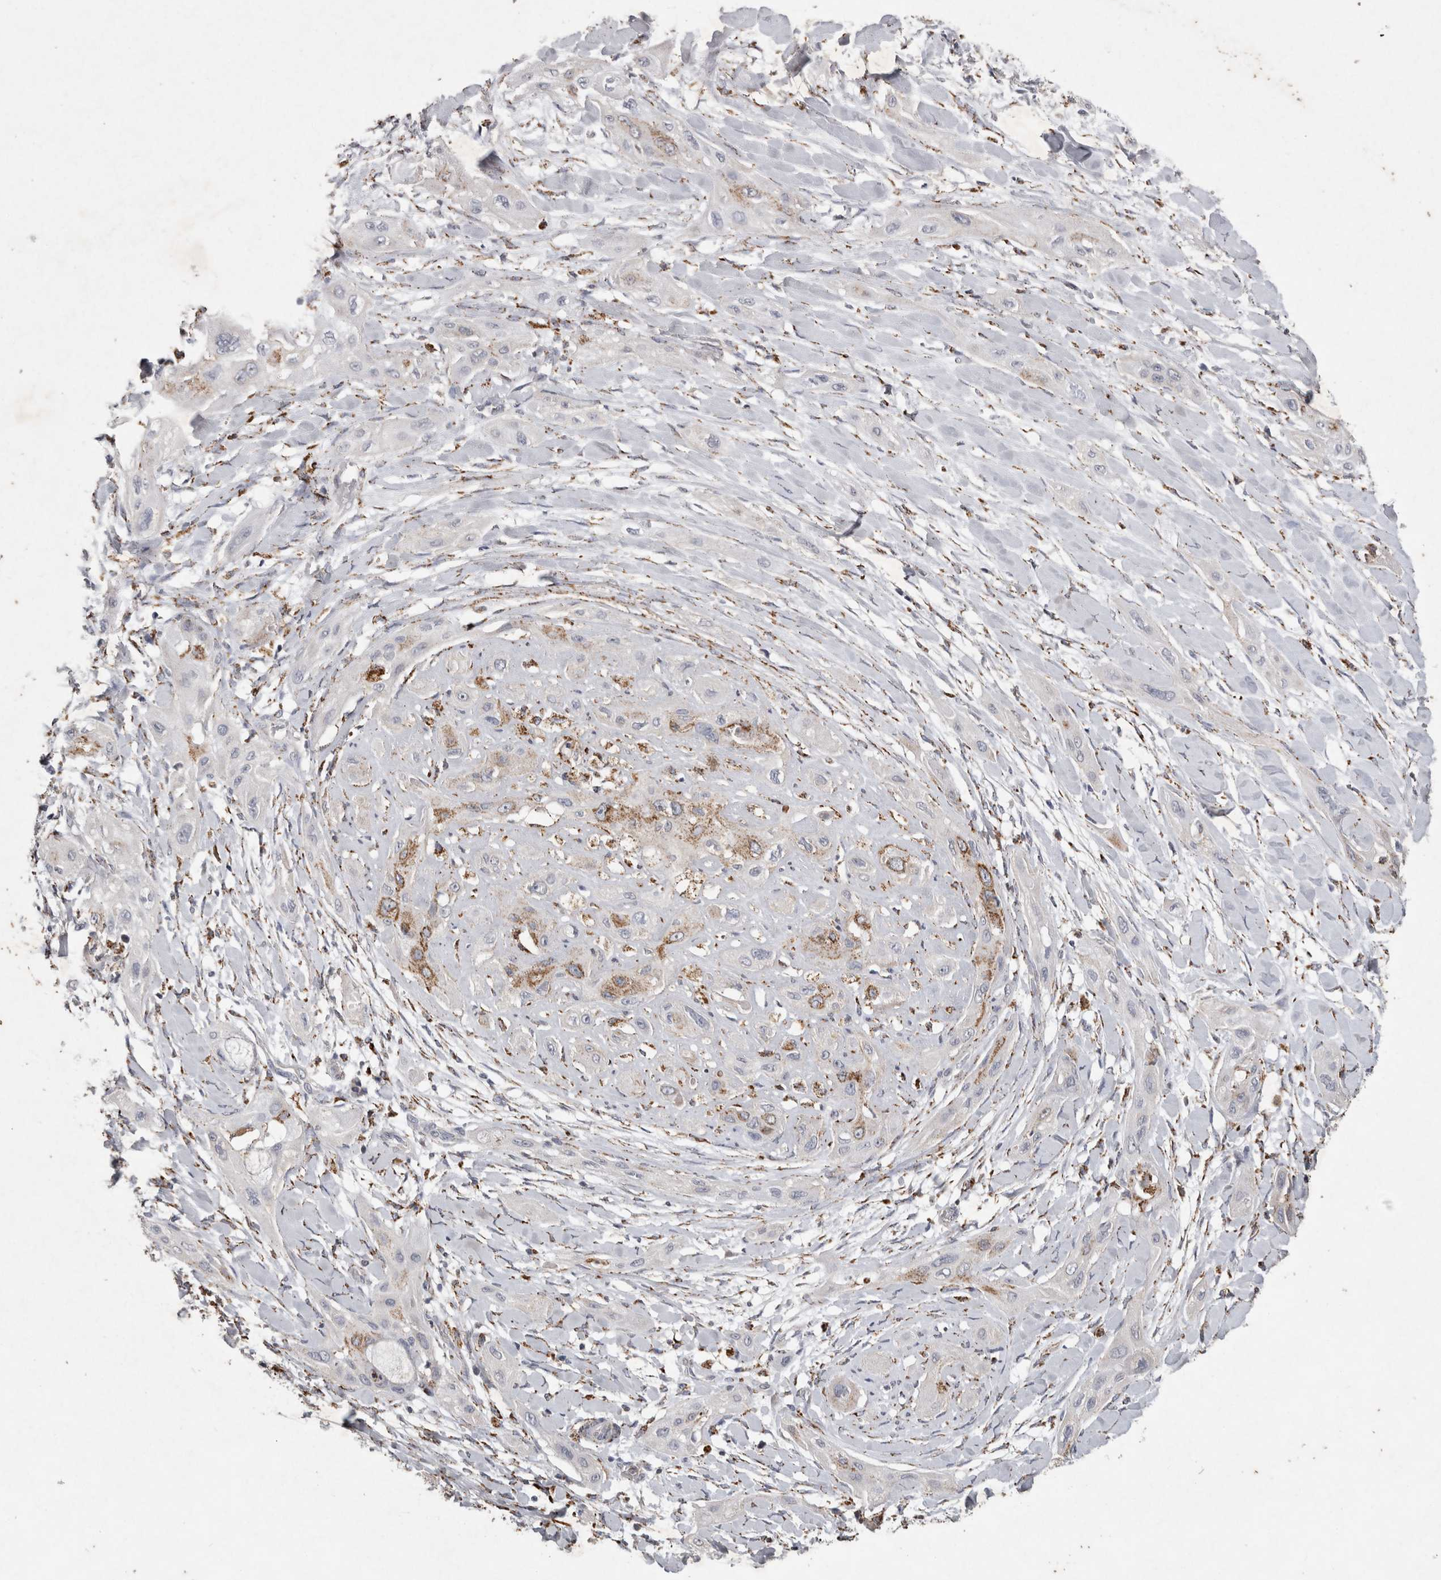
{"staining": {"intensity": "moderate", "quantity": "<25%", "location": "cytoplasmic/membranous"}, "tissue": "lung cancer", "cell_type": "Tumor cells", "image_type": "cancer", "snomed": [{"axis": "morphology", "description": "Squamous cell carcinoma, NOS"}, {"axis": "topography", "description": "Lung"}], "caption": "Lung squamous cell carcinoma tissue shows moderate cytoplasmic/membranous positivity in about <25% of tumor cells", "gene": "DKK3", "patient": {"sex": "female", "age": 47}}